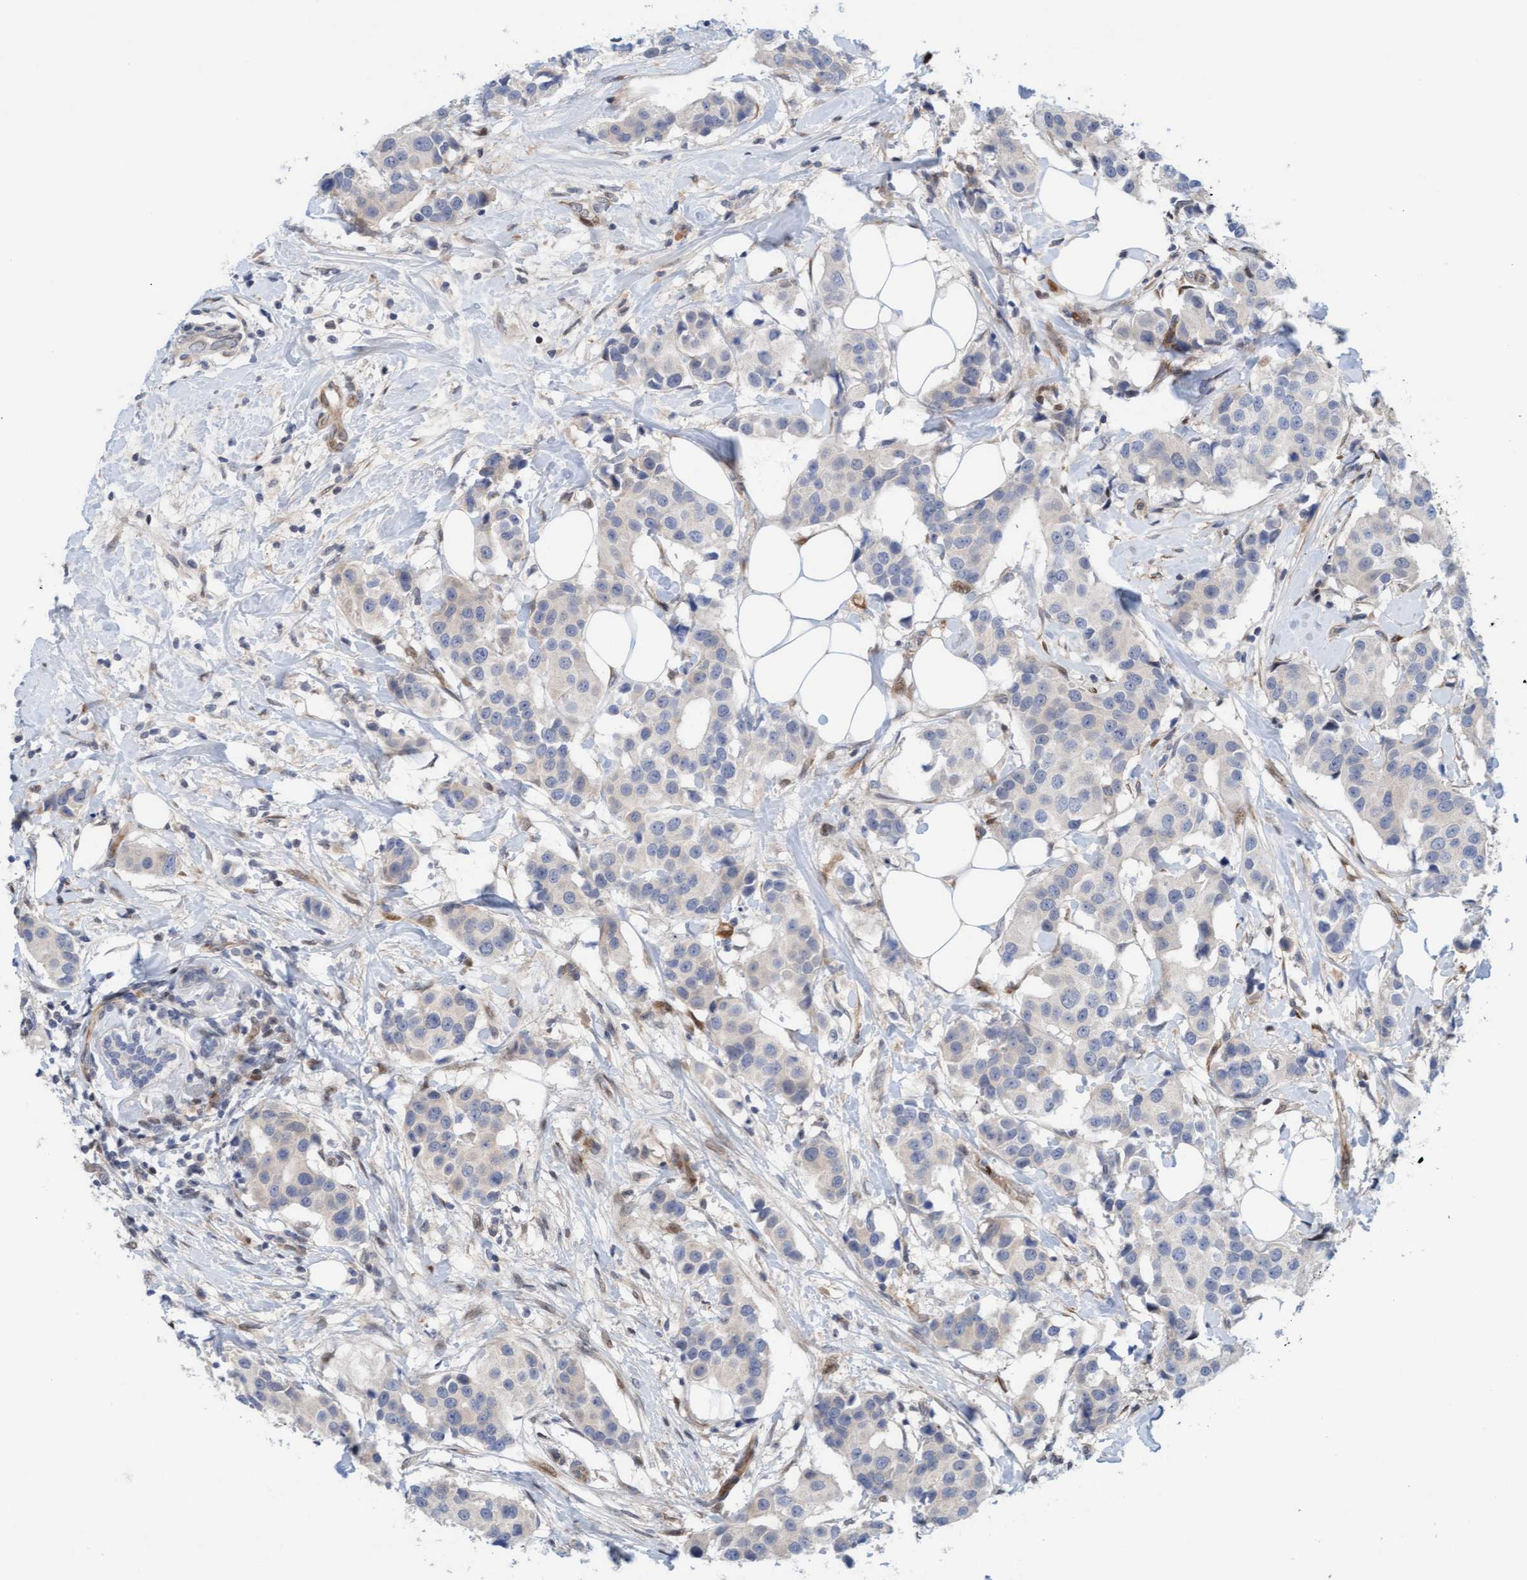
{"staining": {"intensity": "negative", "quantity": "none", "location": "none"}, "tissue": "breast cancer", "cell_type": "Tumor cells", "image_type": "cancer", "snomed": [{"axis": "morphology", "description": "Normal tissue, NOS"}, {"axis": "morphology", "description": "Duct carcinoma"}, {"axis": "topography", "description": "Breast"}], "caption": "The image shows no significant staining in tumor cells of breast cancer (intraductal carcinoma). (DAB (3,3'-diaminobenzidine) IHC, high magnification).", "gene": "EIF4EBP1", "patient": {"sex": "female", "age": 39}}